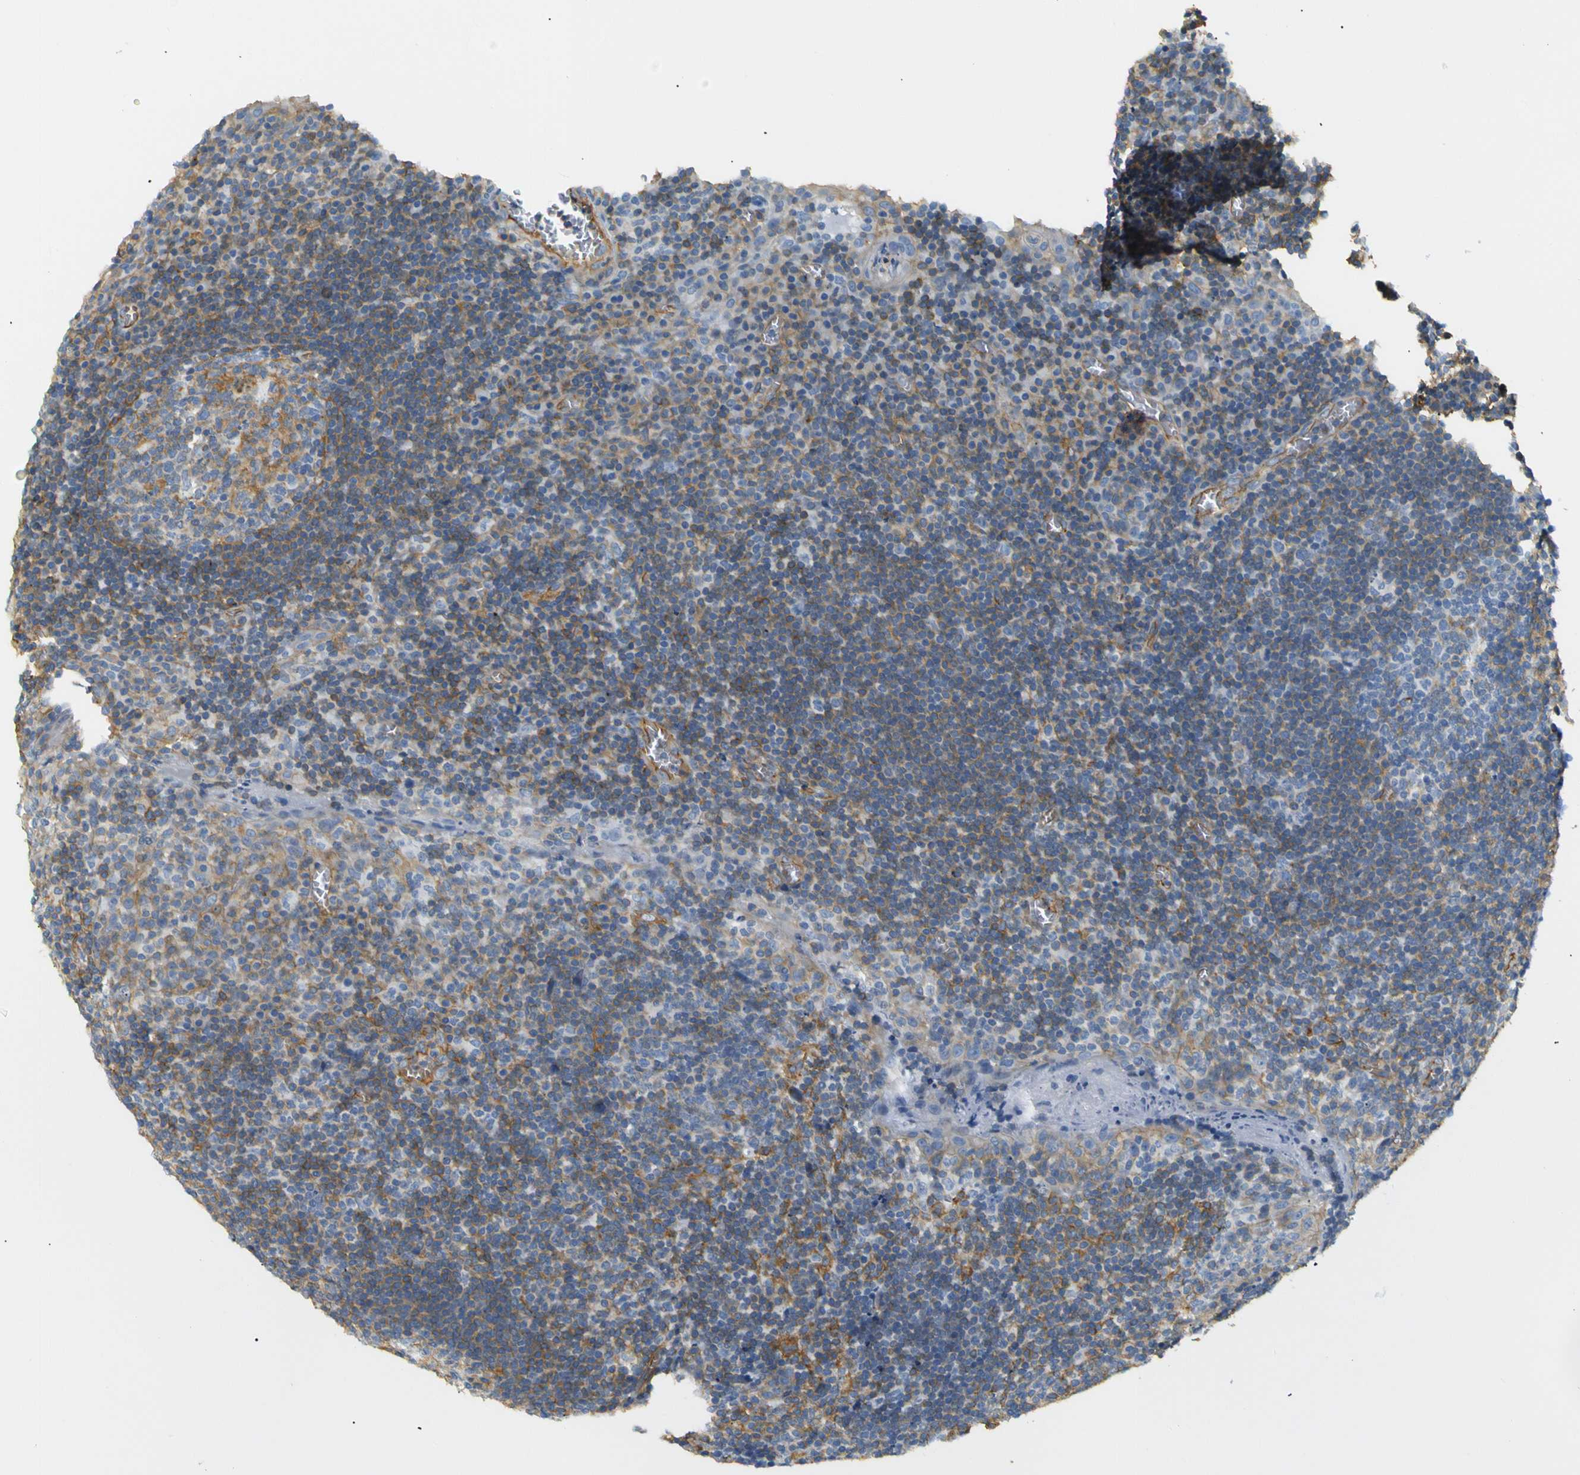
{"staining": {"intensity": "moderate", "quantity": "25%-75%", "location": "cytoplasmic/membranous"}, "tissue": "tonsil", "cell_type": "Germinal center cells", "image_type": "normal", "snomed": [{"axis": "morphology", "description": "Normal tissue, NOS"}, {"axis": "topography", "description": "Tonsil"}], "caption": "Protein expression analysis of normal human tonsil reveals moderate cytoplasmic/membranous positivity in approximately 25%-75% of germinal center cells. The staining was performed using DAB (3,3'-diaminobenzidine), with brown indicating positive protein expression. Nuclei are stained blue with hematoxylin.", "gene": "SPTBN1", "patient": {"sex": "male", "age": 37}}